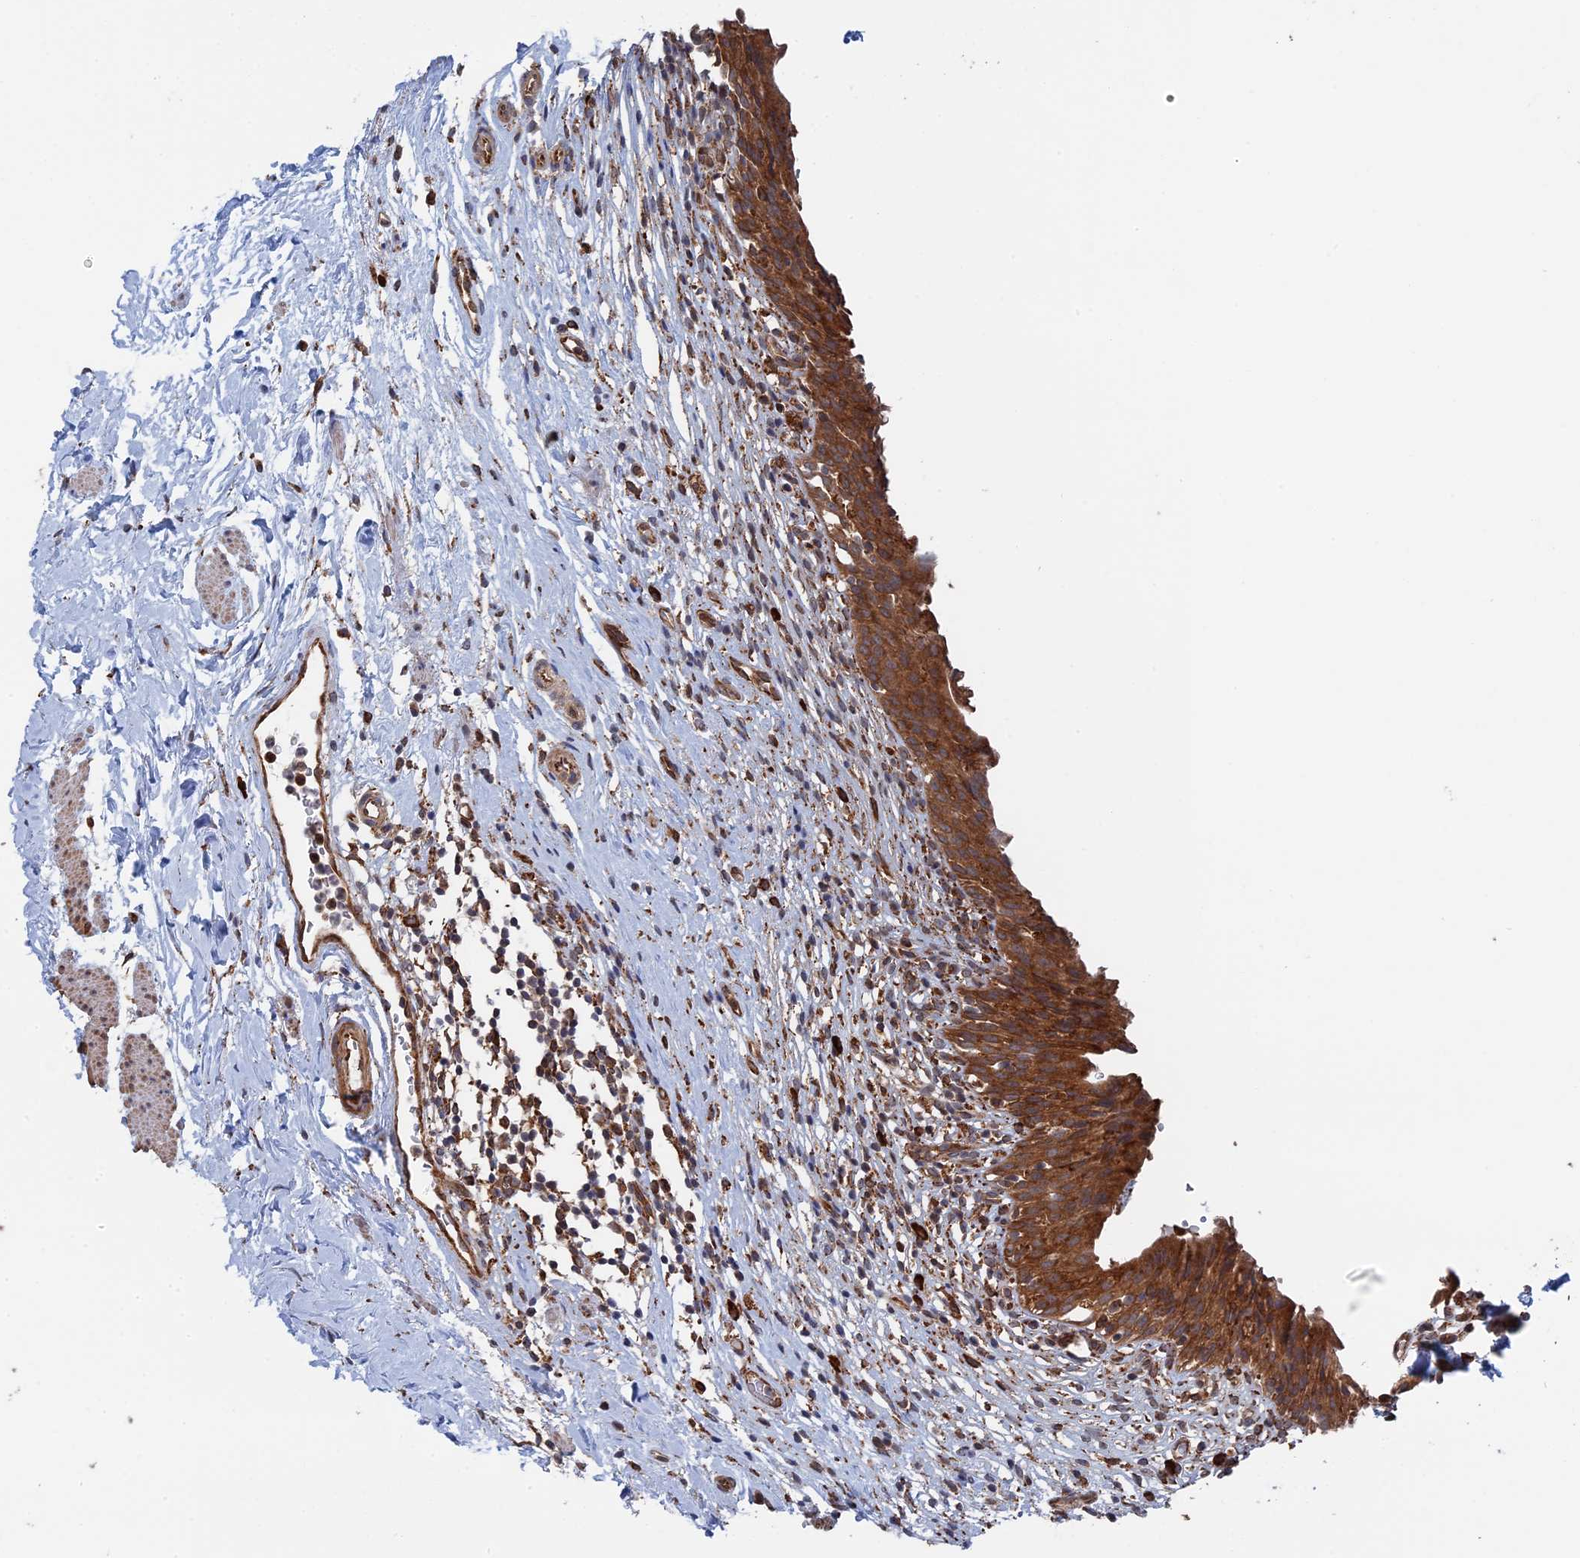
{"staining": {"intensity": "moderate", "quantity": ">75%", "location": "cytoplasmic/membranous"}, "tissue": "urinary bladder", "cell_type": "Urothelial cells", "image_type": "normal", "snomed": [{"axis": "morphology", "description": "Normal tissue, NOS"}, {"axis": "morphology", "description": "Inflammation, NOS"}, {"axis": "topography", "description": "Urinary bladder"}], "caption": "IHC staining of normal urinary bladder, which exhibits medium levels of moderate cytoplasmic/membranous expression in about >75% of urothelial cells indicating moderate cytoplasmic/membranous protein expression. The staining was performed using DAB (brown) for protein detection and nuclei were counterstained in hematoxylin (blue).", "gene": "BPIFB6", "patient": {"sex": "male", "age": 63}}